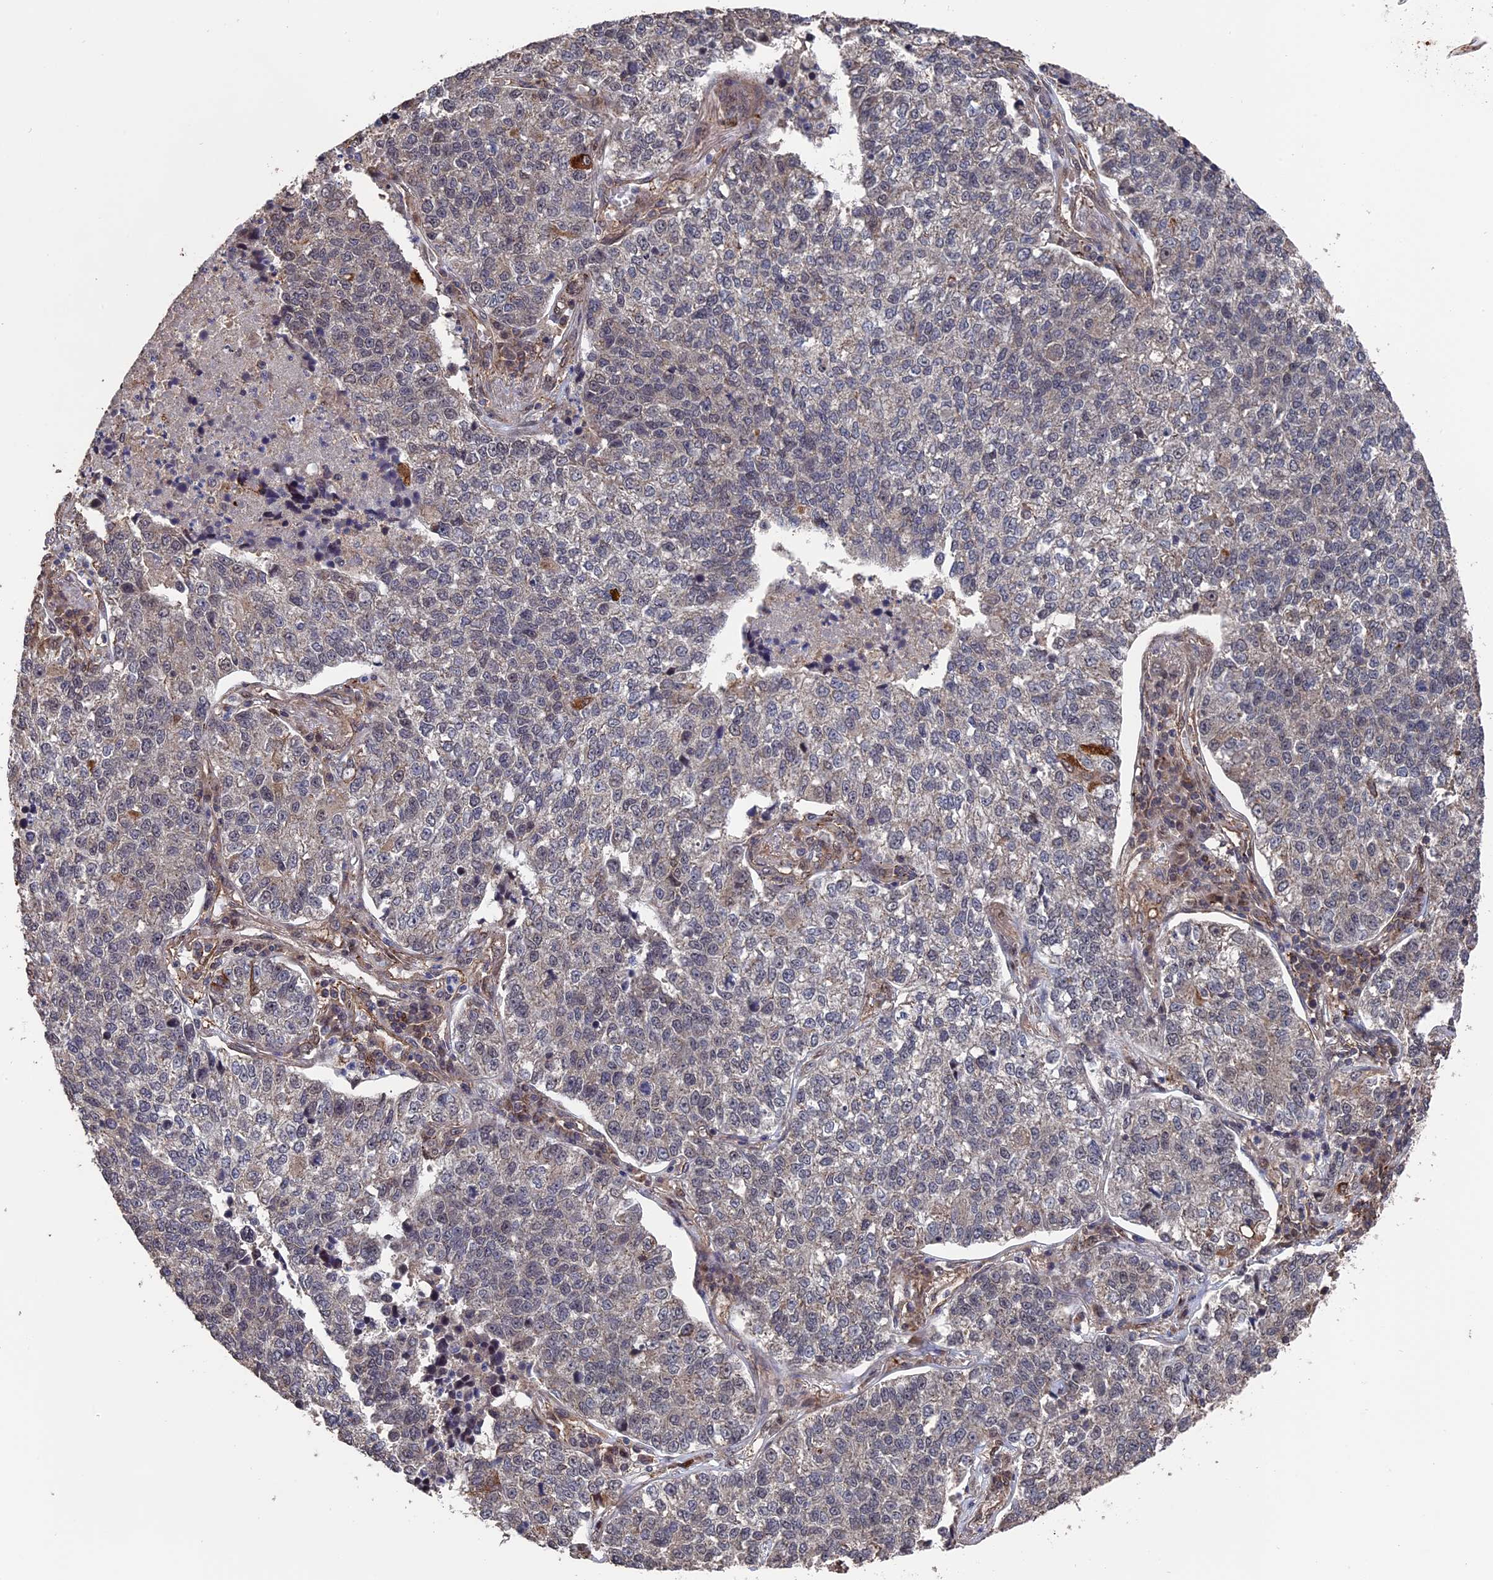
{"staining": {"intensity": "negative", "quantity": "none", "location": "none"}, "tissue": "lung cancer", "cell_type": "Tumor cells", "image_type": "cancer", "snomed": [{"axis": "morphology", "description": "Adenocarcinoma, NOS"}, {"axis": "topography", "description": "Lung"}], "caption": "Histopathology image shows no significant protein staining in tumor cells of adenocarcinoma (lung).", "gene": "MYBL2", "patient": {"sex": "male", "age": 49}}